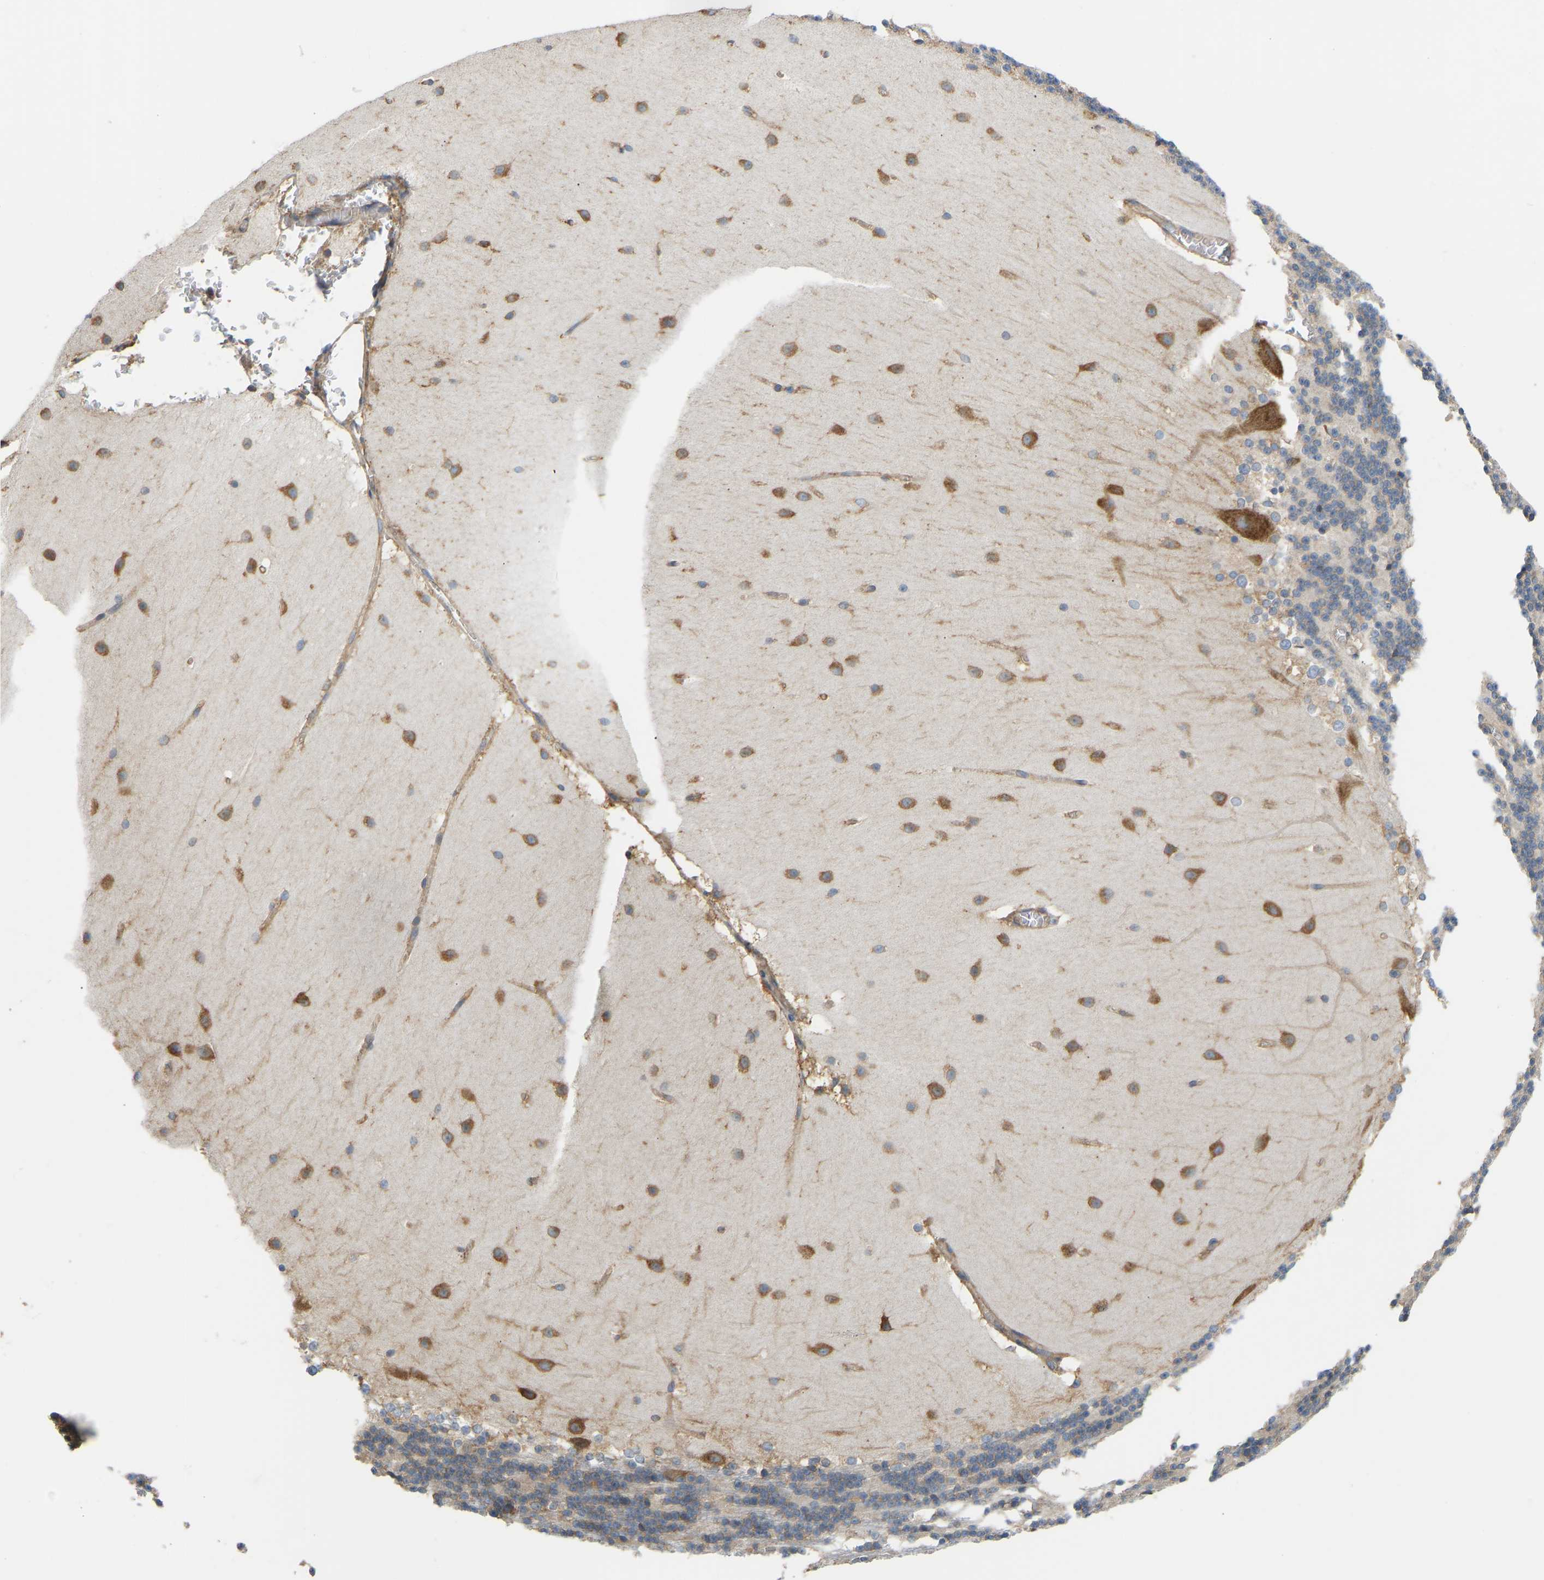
{"staining": {"intensity": "moderate", "quantity": "25%-75%", "location": "cytoplasmic/membranous"}, "tissue": "cerebellum", "cell_type": "Cells in granular layer", "image_type": "normal", "snomed": [{"axis": "morphology", "description": "Normal tissue, NOS"}, {"axis": "topography", "description": "Cerebellum"}], "caption": "A high-resolution histopathology image shows immunohistochemistry (IHC) staining of normal cerebellum, which reveals moderate cytoplasmic/membranous positivity in approximately 25%-75% of cells in granular layer.", "gene": "RPS6KB2", "patient": {"sex": "female", "age": 19}}